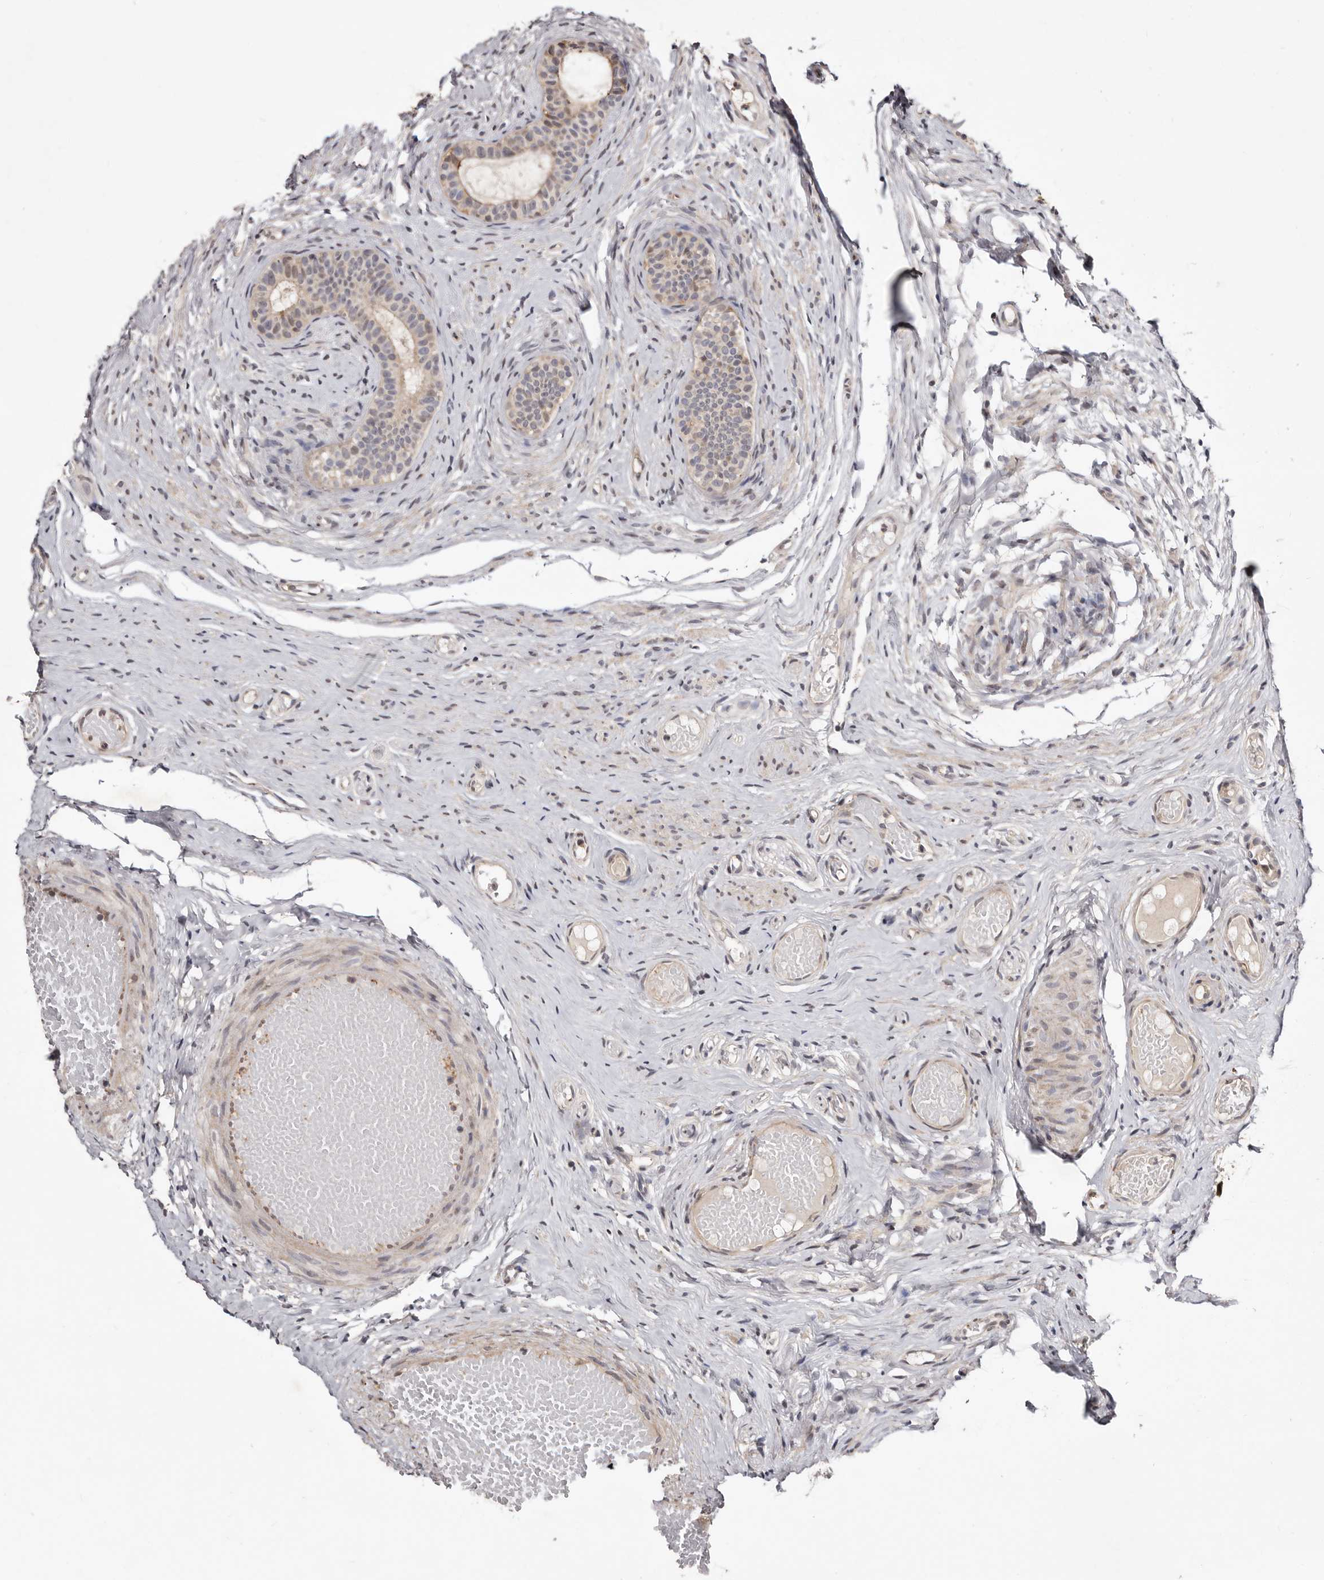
{"staining": {"intensity": "moderate", "quantity": "25%-75%", "location": "cytoplasmic/membranous,nuclear"}, "tissue": "epididymis", "cell_type": "Glandular cells", "image_type": "normal", "snomed": [{"axis": "morphology", "description": "Normal tissue, NOS"}, {"axis": "topography", "description": "Epididymis"}], "caption": "Epididymis stained with IHC displays moderate cytoplasmic/membranous,nuclear staining in about 25%-75% of glandular cells. The staining was performed using DAB to visualize the protein expression in brown, while the nuclei were stained in blue with hematoxylin (Magnification: 20x).", "gene": "RRM2B", "patient": {"sex": "male", "age": 9}}